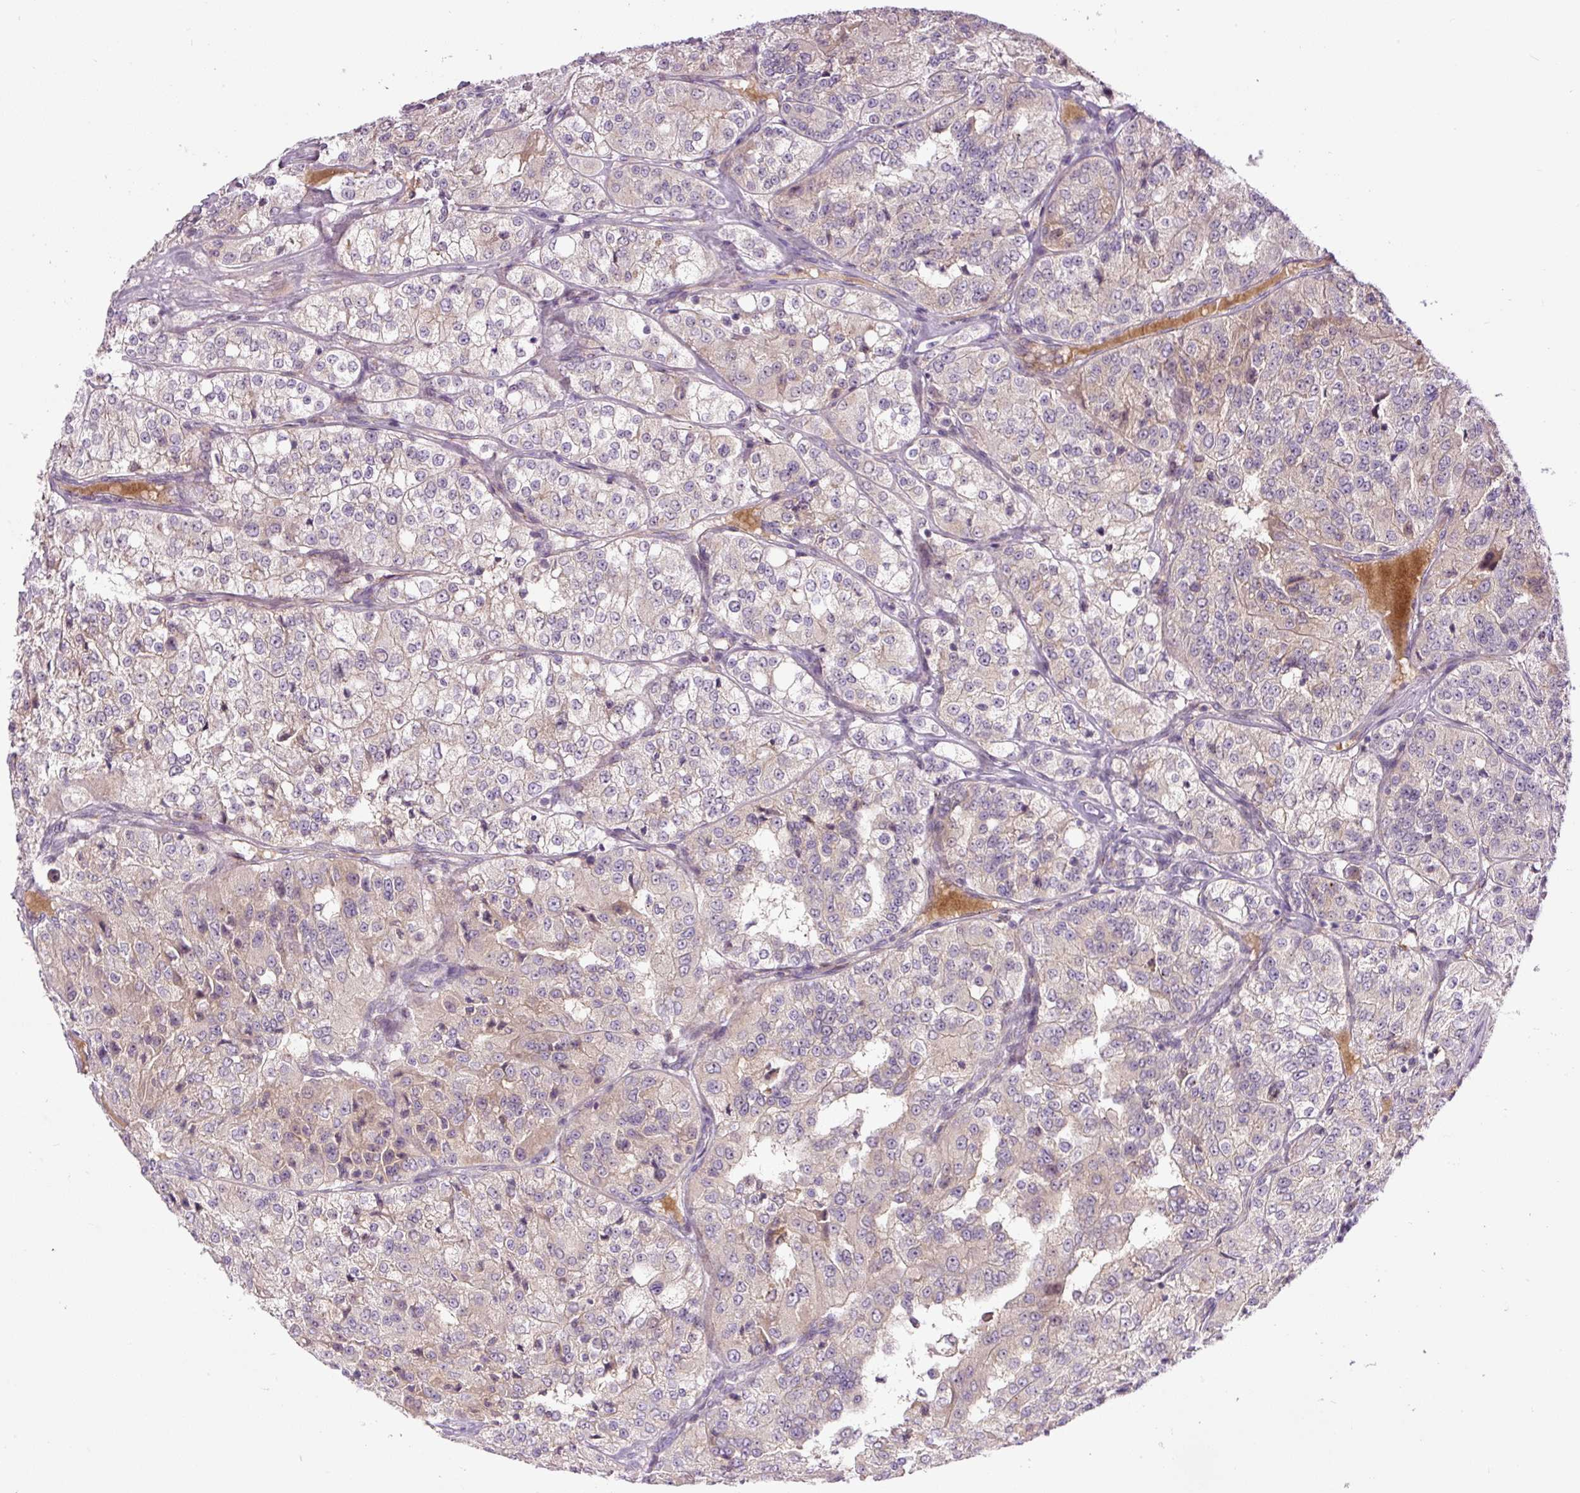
{"staining": {"intensity": "weak", "quantity": "25%-75%", "location": "cytoplasmic/membranous"}, "tissue": "renal cancer", "cell_type": "Tumor cells", "image_type": "cancer", "snomed": [{"axis": "morphology", "description": "Adenocarcinoma, NOS"}, {"axis": "topography", "description": "Kidney"}], "caption": "Protein expression analysis of human renal cancer (adenocarcinoma) reveals weak cytoplasmic/membranous expression in approximately 25%-75% of tumor cells.", "gene": "PCM1", "patient": {"sex": "female", "age": 63}}